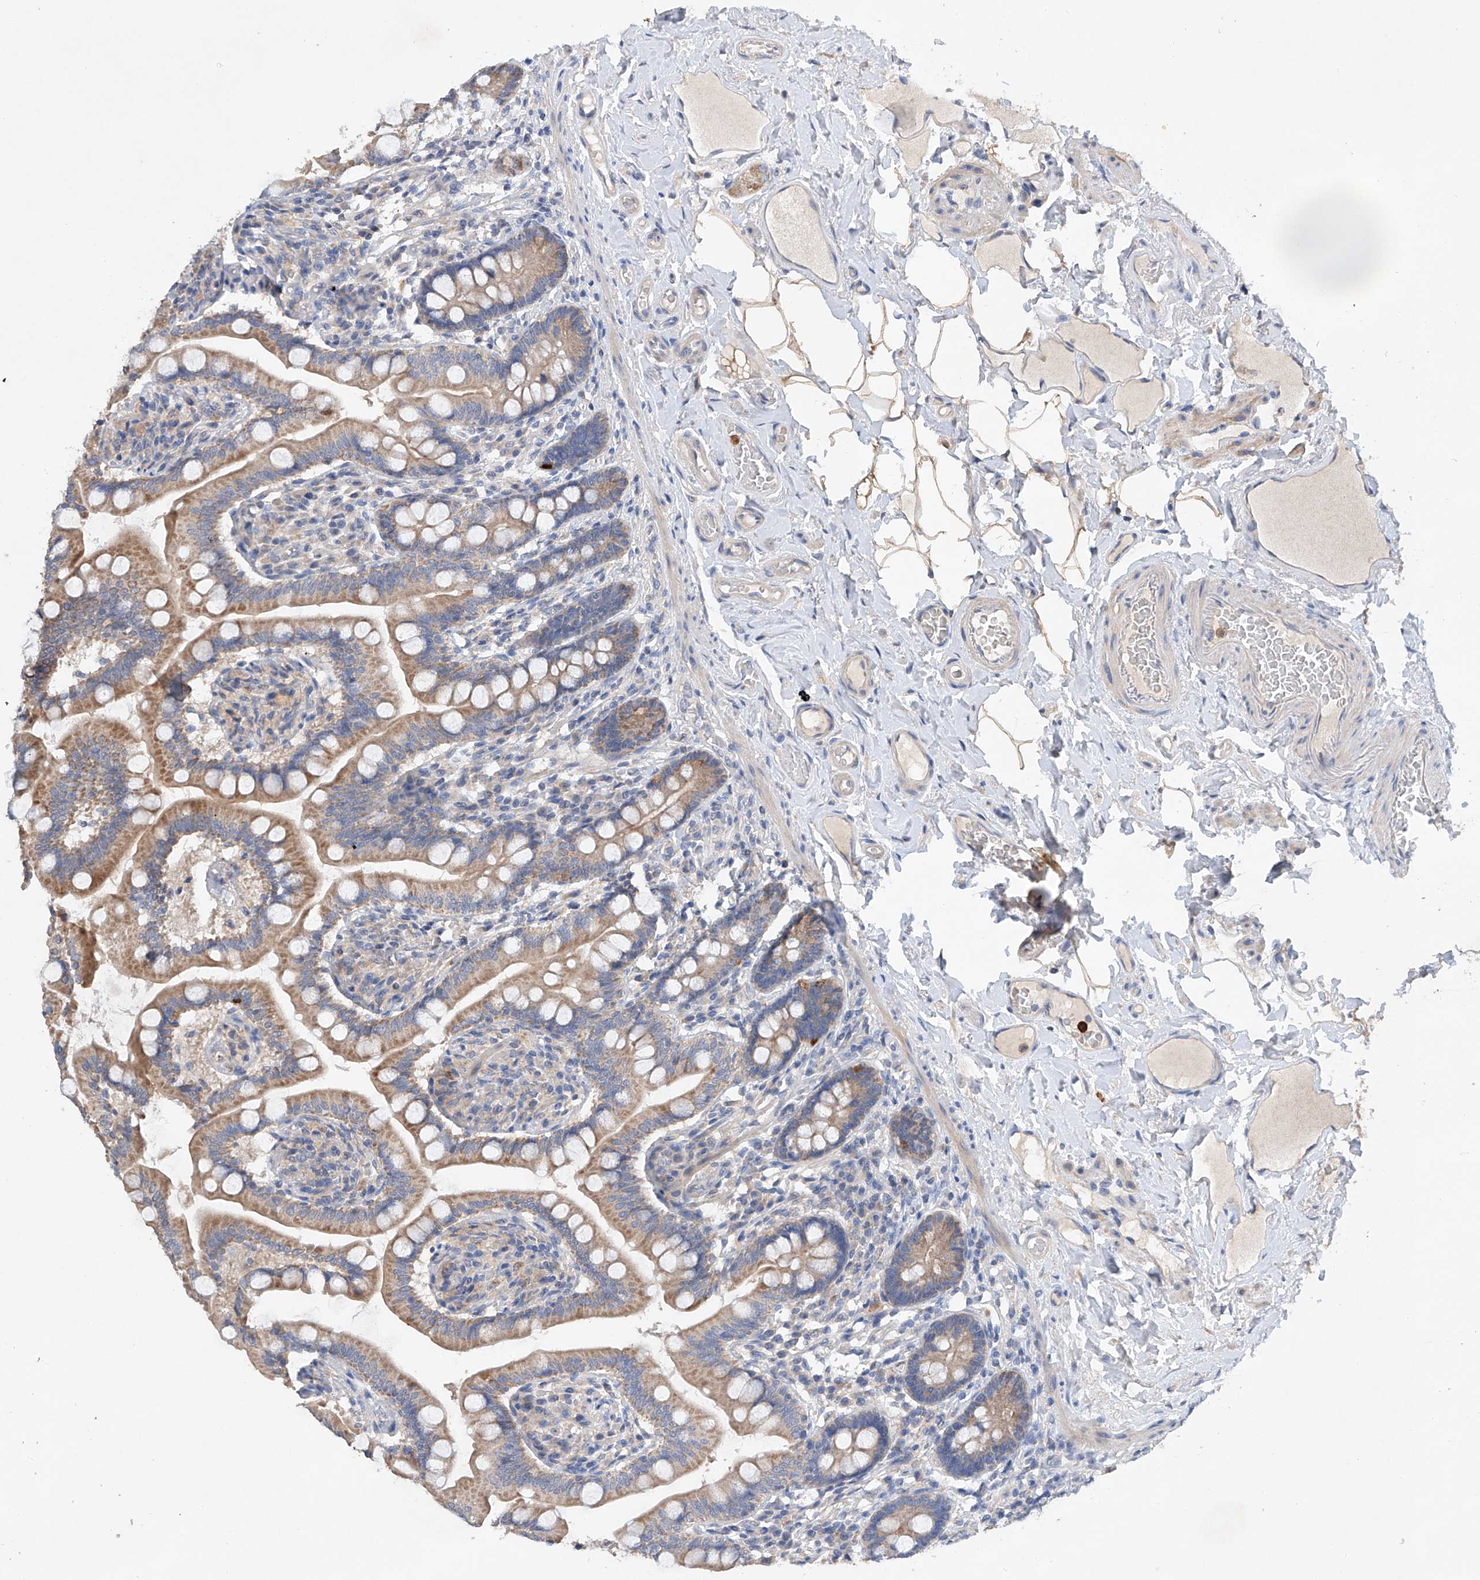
{"staining": {"intensity": "moderate", "quantity": ">75%", "location": "cytoplasmic/membranous"}, "tissue": "small intestine", "cell_type": "Glandular cells", "image_type": "normal", "snomed": [{"axis": "morphology", "description": "Normal tissue, NOS"}, {"axis": "topography", "description": "Small intestine"}], "caption": "The histopathology image demonstrates staining of normal small intestine, revealing moderate cytoplasmic/membranous protein staining (brown color) within glandular cells.", "gene": "GPC4", "patient": {"sex": "female", "age": 64}}